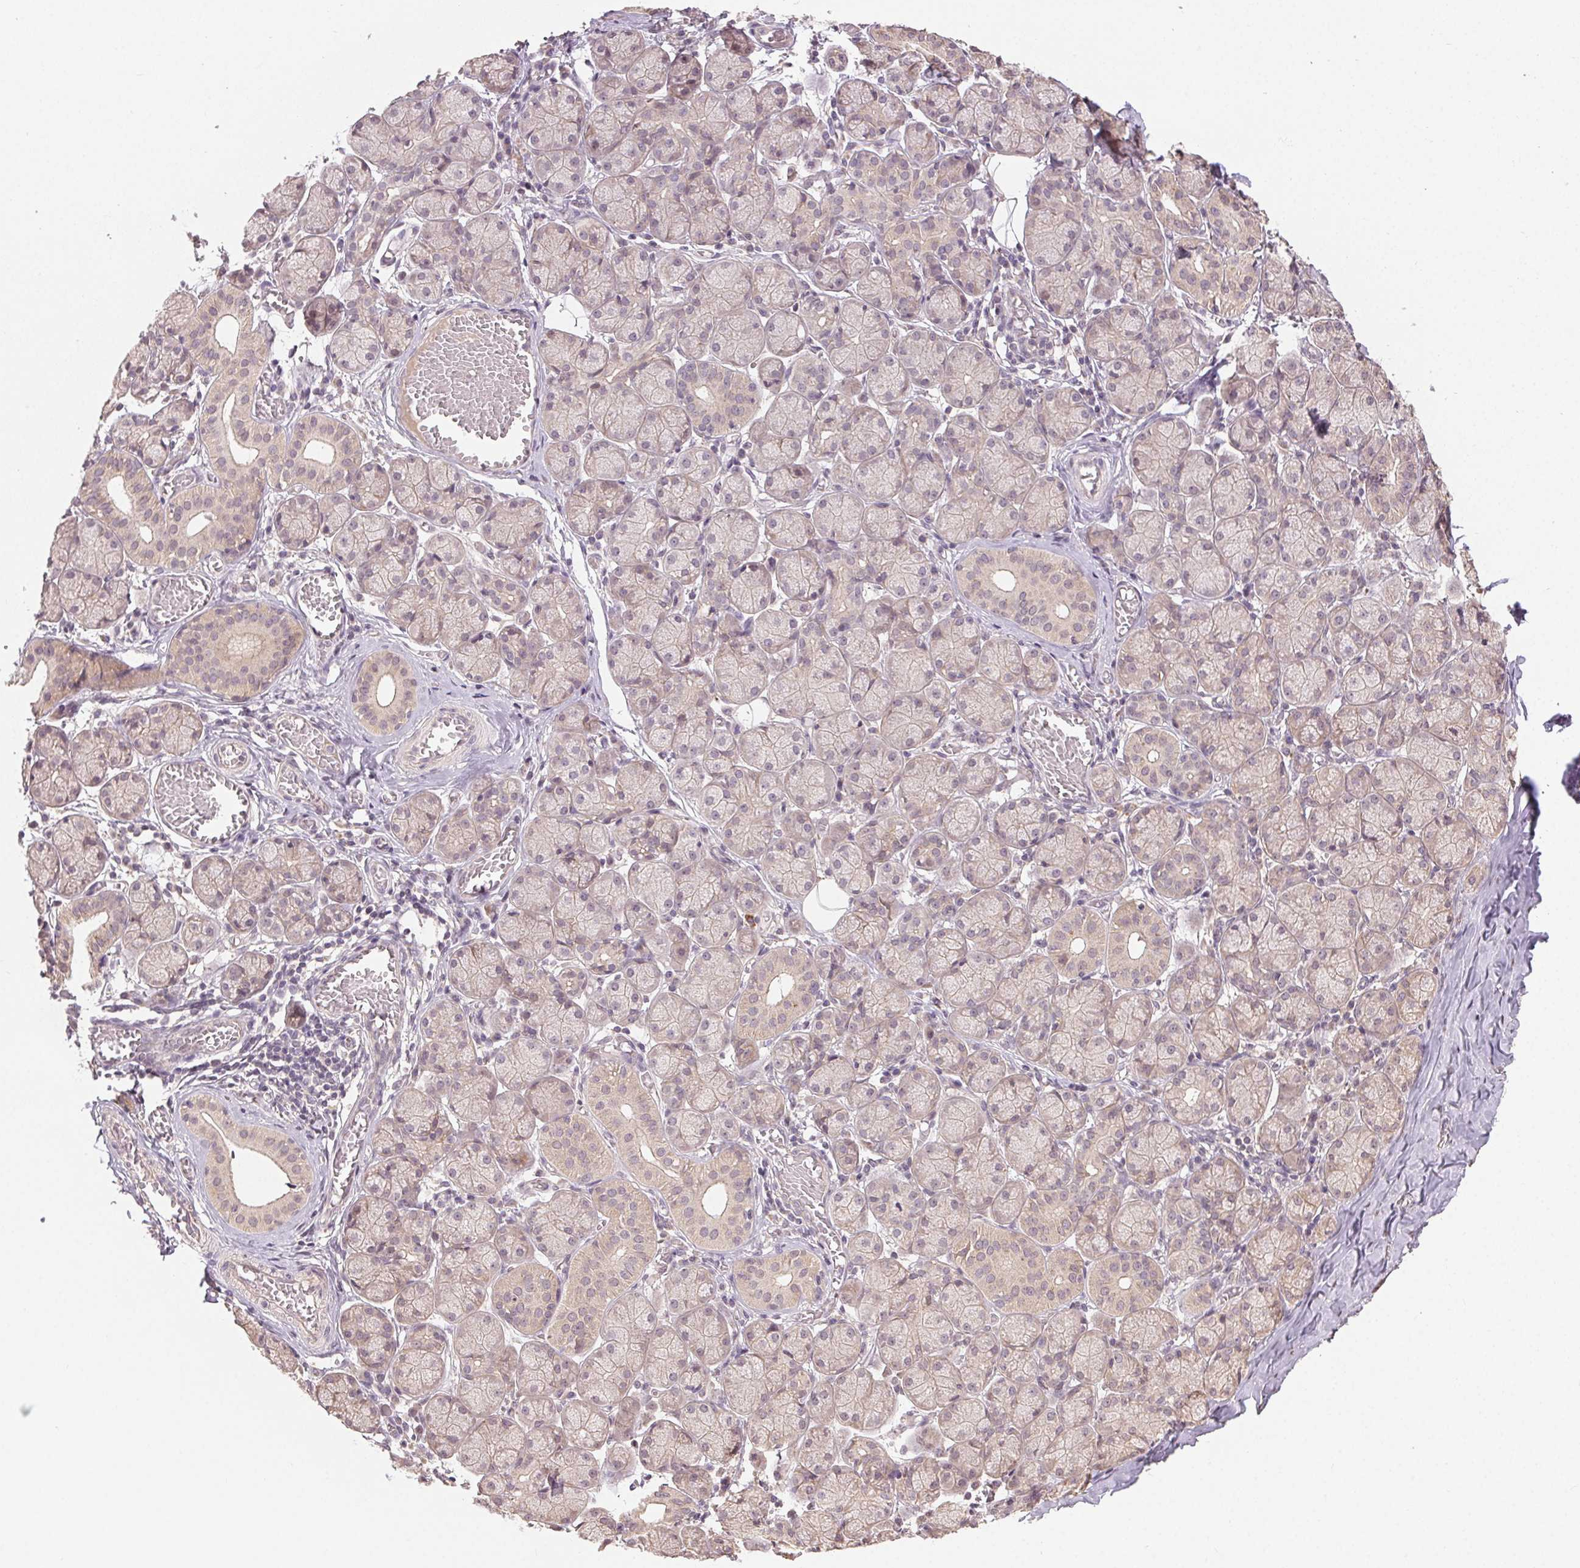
{"staining": {"intensity": "weak", "quantity": "25%-75%", "location": "cytoplasmic/membranous"}, "tissue": "salivary gland", "cell_type": "Glandular cells", "image_type": "normal", "snomed": [{"axis": "morphology", "description": "Normal tissue, NOS"}, {"axis": "topography", "description": "Salivary gland"}, {"axis": "topography", "description": "Peripheral nerve tissue"}], "caption": "Salivary gland stained with DAB IHC demonstrates low levels of weak cytoplasmic/membranous staining in about 25%-75% of glandular cells.", "gene": "ATP1B3", "patient": {"sex": "female", "age": 24}}